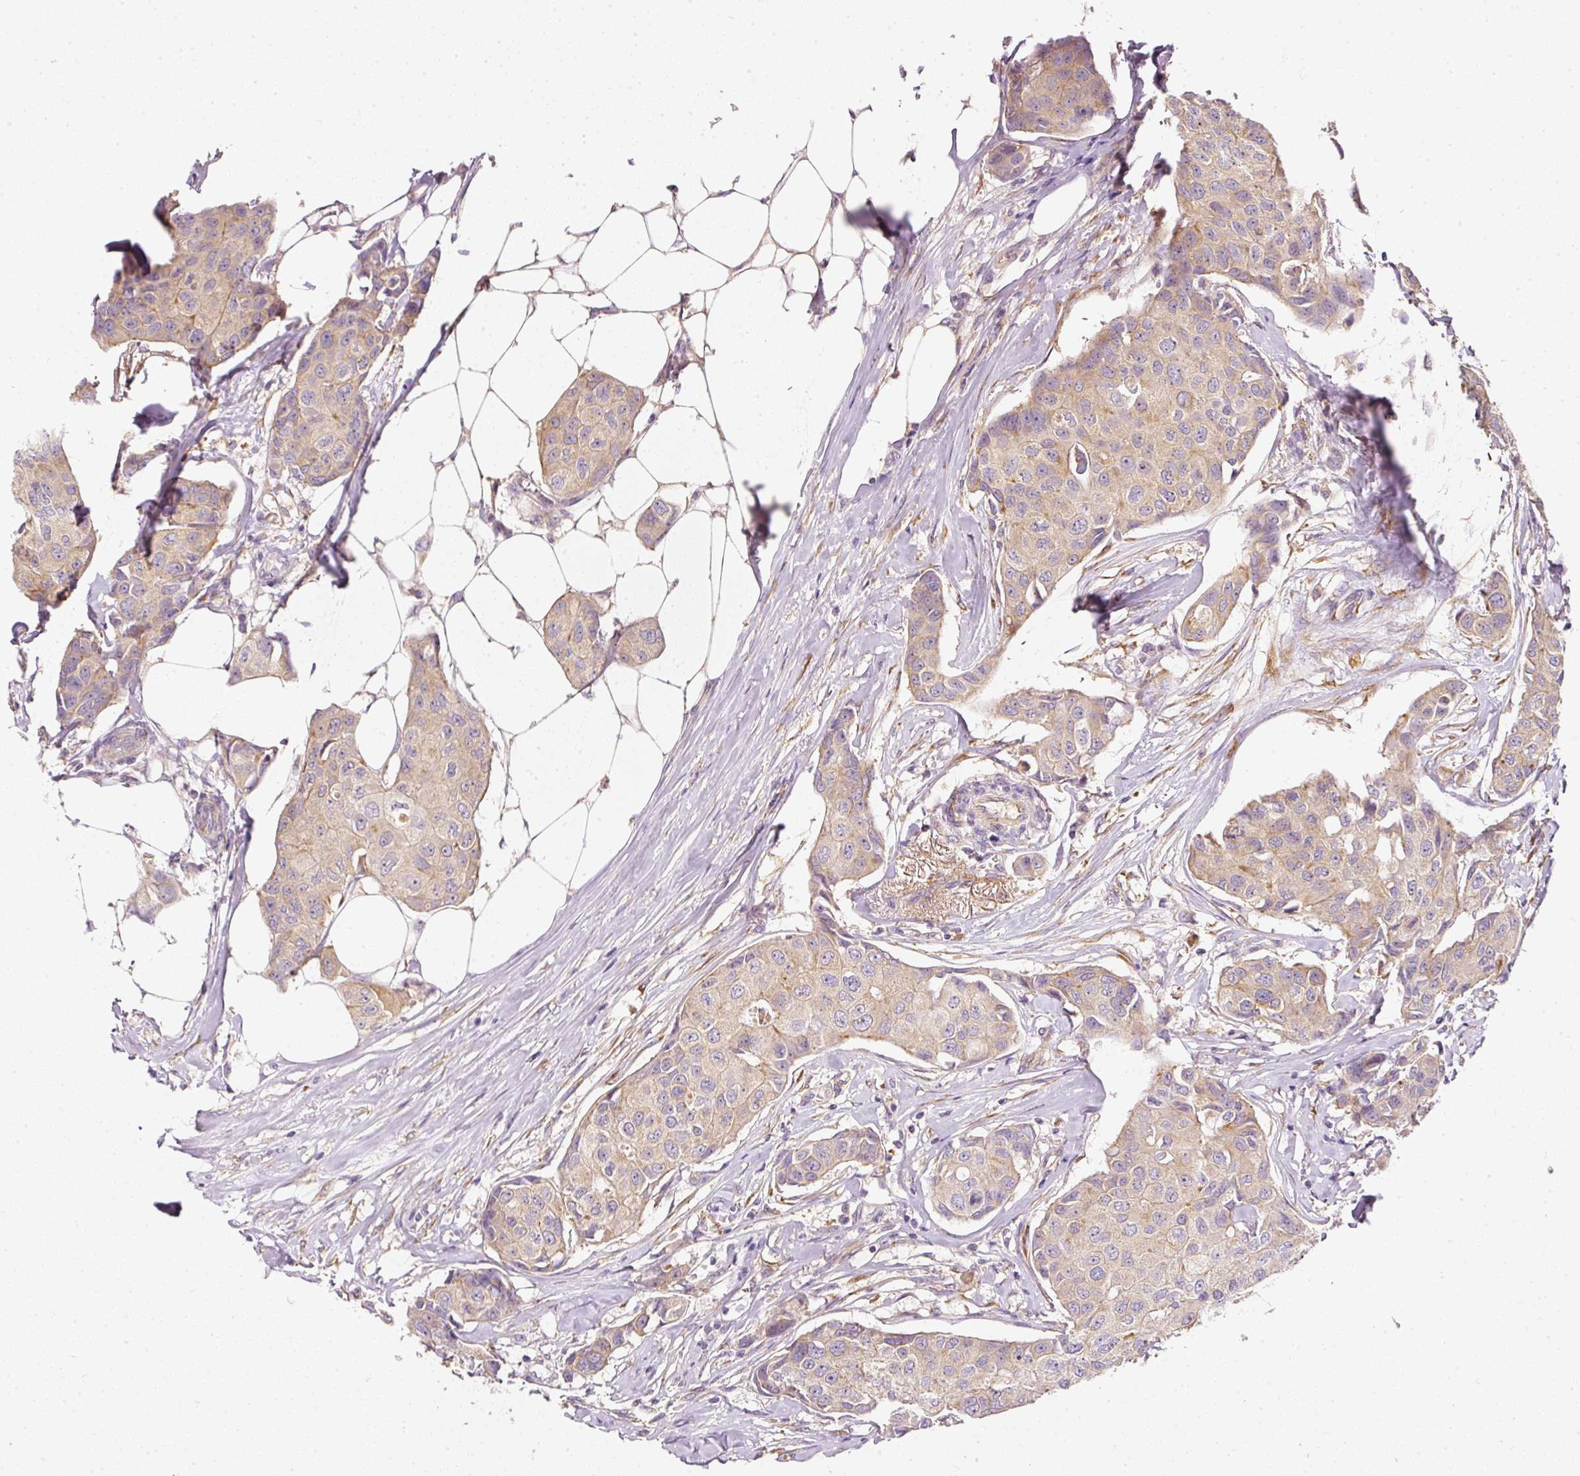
{"staining": {"intensity": "weak", "quantity": ">75%", "location": "cytoplasmic/membranous"}, "tissue": "breast cancer", "cell_type": "Tumor cells", "image_type": "cancer", "snomed": [{"axis": "morphology", "description": "Duct carcinoma"}, {"axis": "topography", "description": "Breast"}], "caption": "Immunohistochemistry histopathology image of human breast cancer (infiltrating ductal carcinoma) stained for a protein (brown), which exhibits low levels of weak cytoplasmic/membranous expression in approximately >75% of tumor cells.", "gene": "RNF167", "patient": {"sex": "female", "age": 80}}